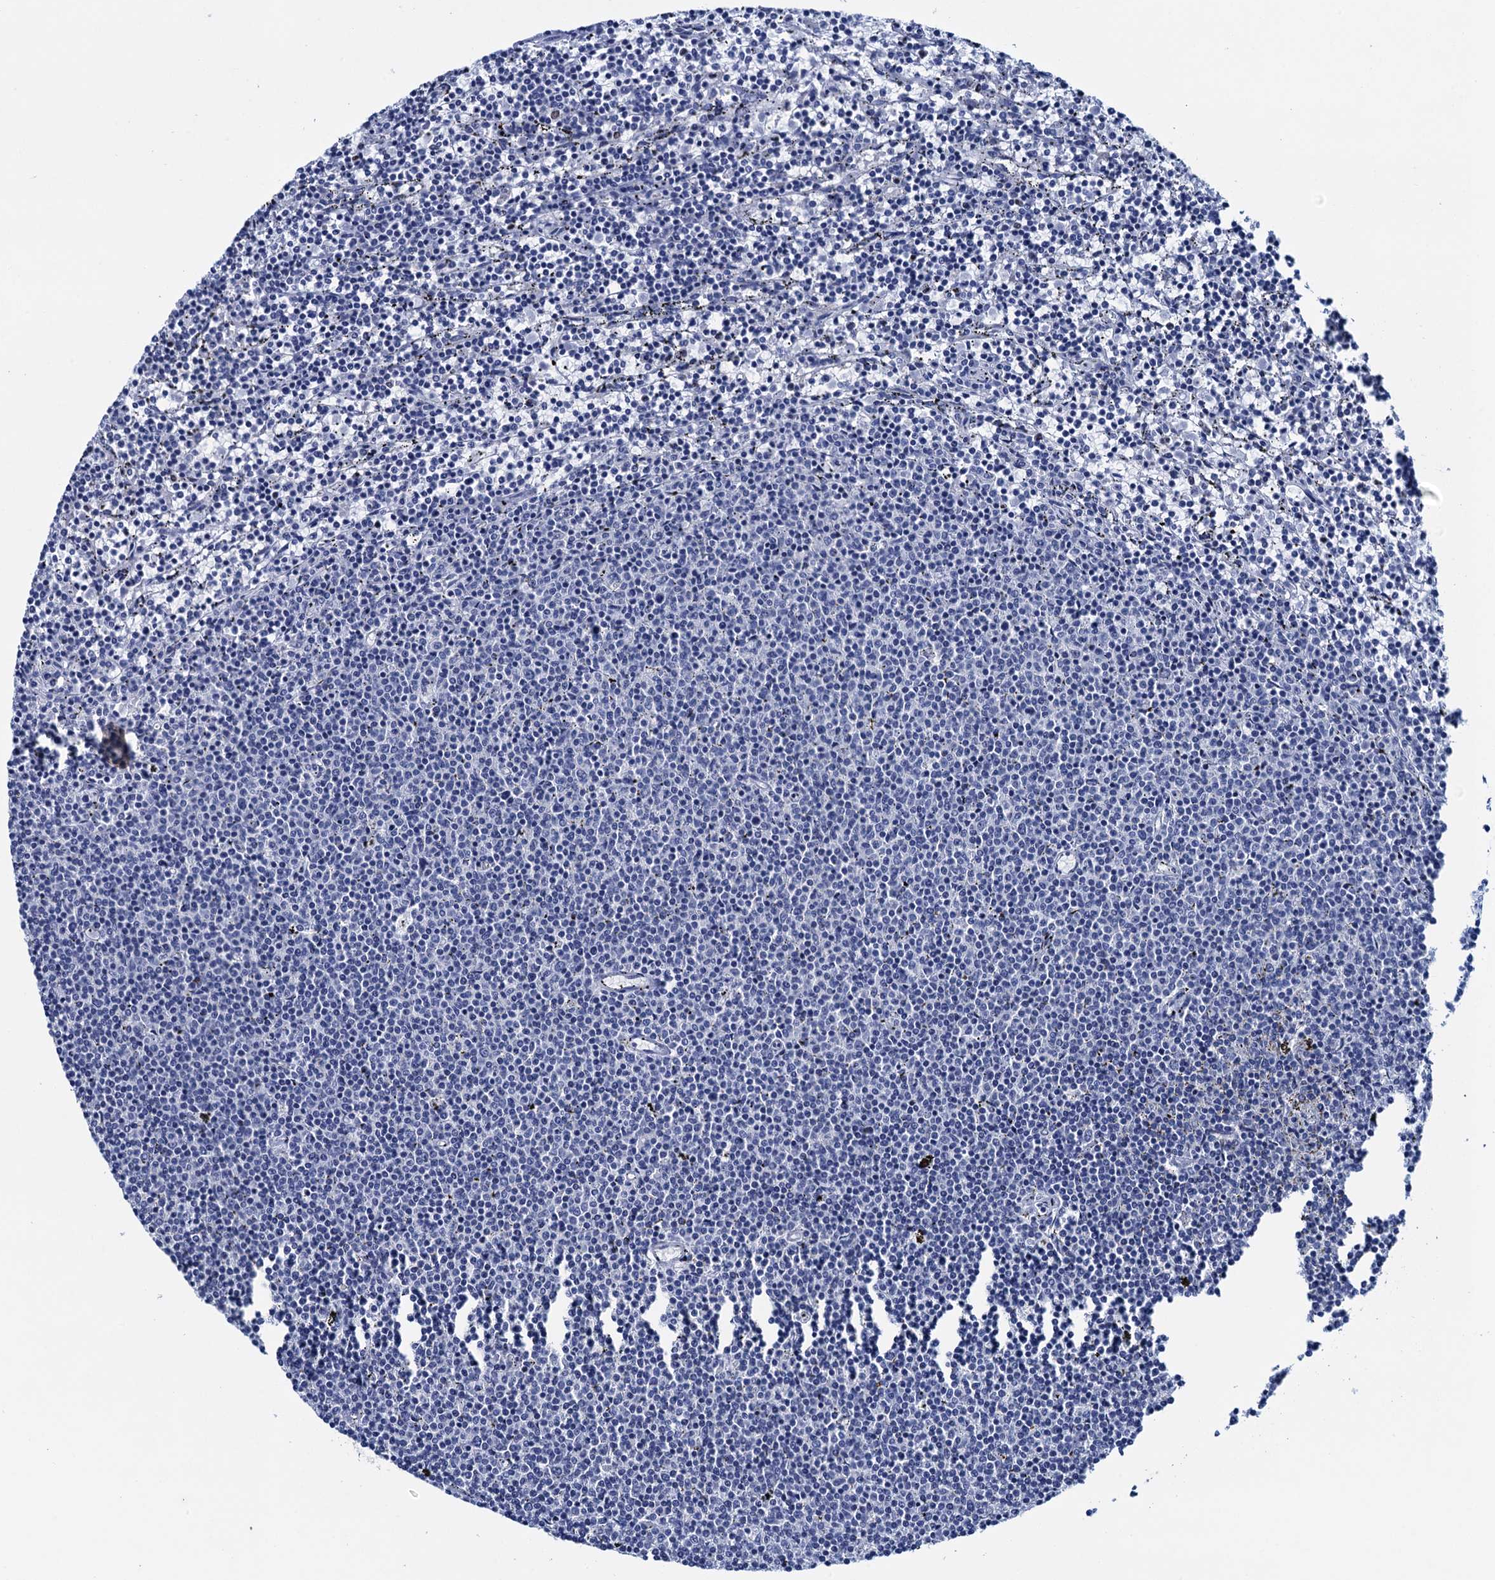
{"staining": {"intensity": "negative", "quantity": "none", "location": "none"}, "tissue": "lymphoma", "cell_type": "Tumor cells", "image_type": "cancer", "snomed": [{"axis": "morphology", "description": "Malignant lymphoma, non-Hodgkin's type, Low grade"}, {"axis": "topography", "description": "Spleen"}], "caption": "A histopathology image of low-grade malignant lymphoma, non-Hodgkin's type stained for a protein demonstrates no brown staining in tumor cells.", "gene": "RHCG", "patient": {"sex": "female", "age": 50}}